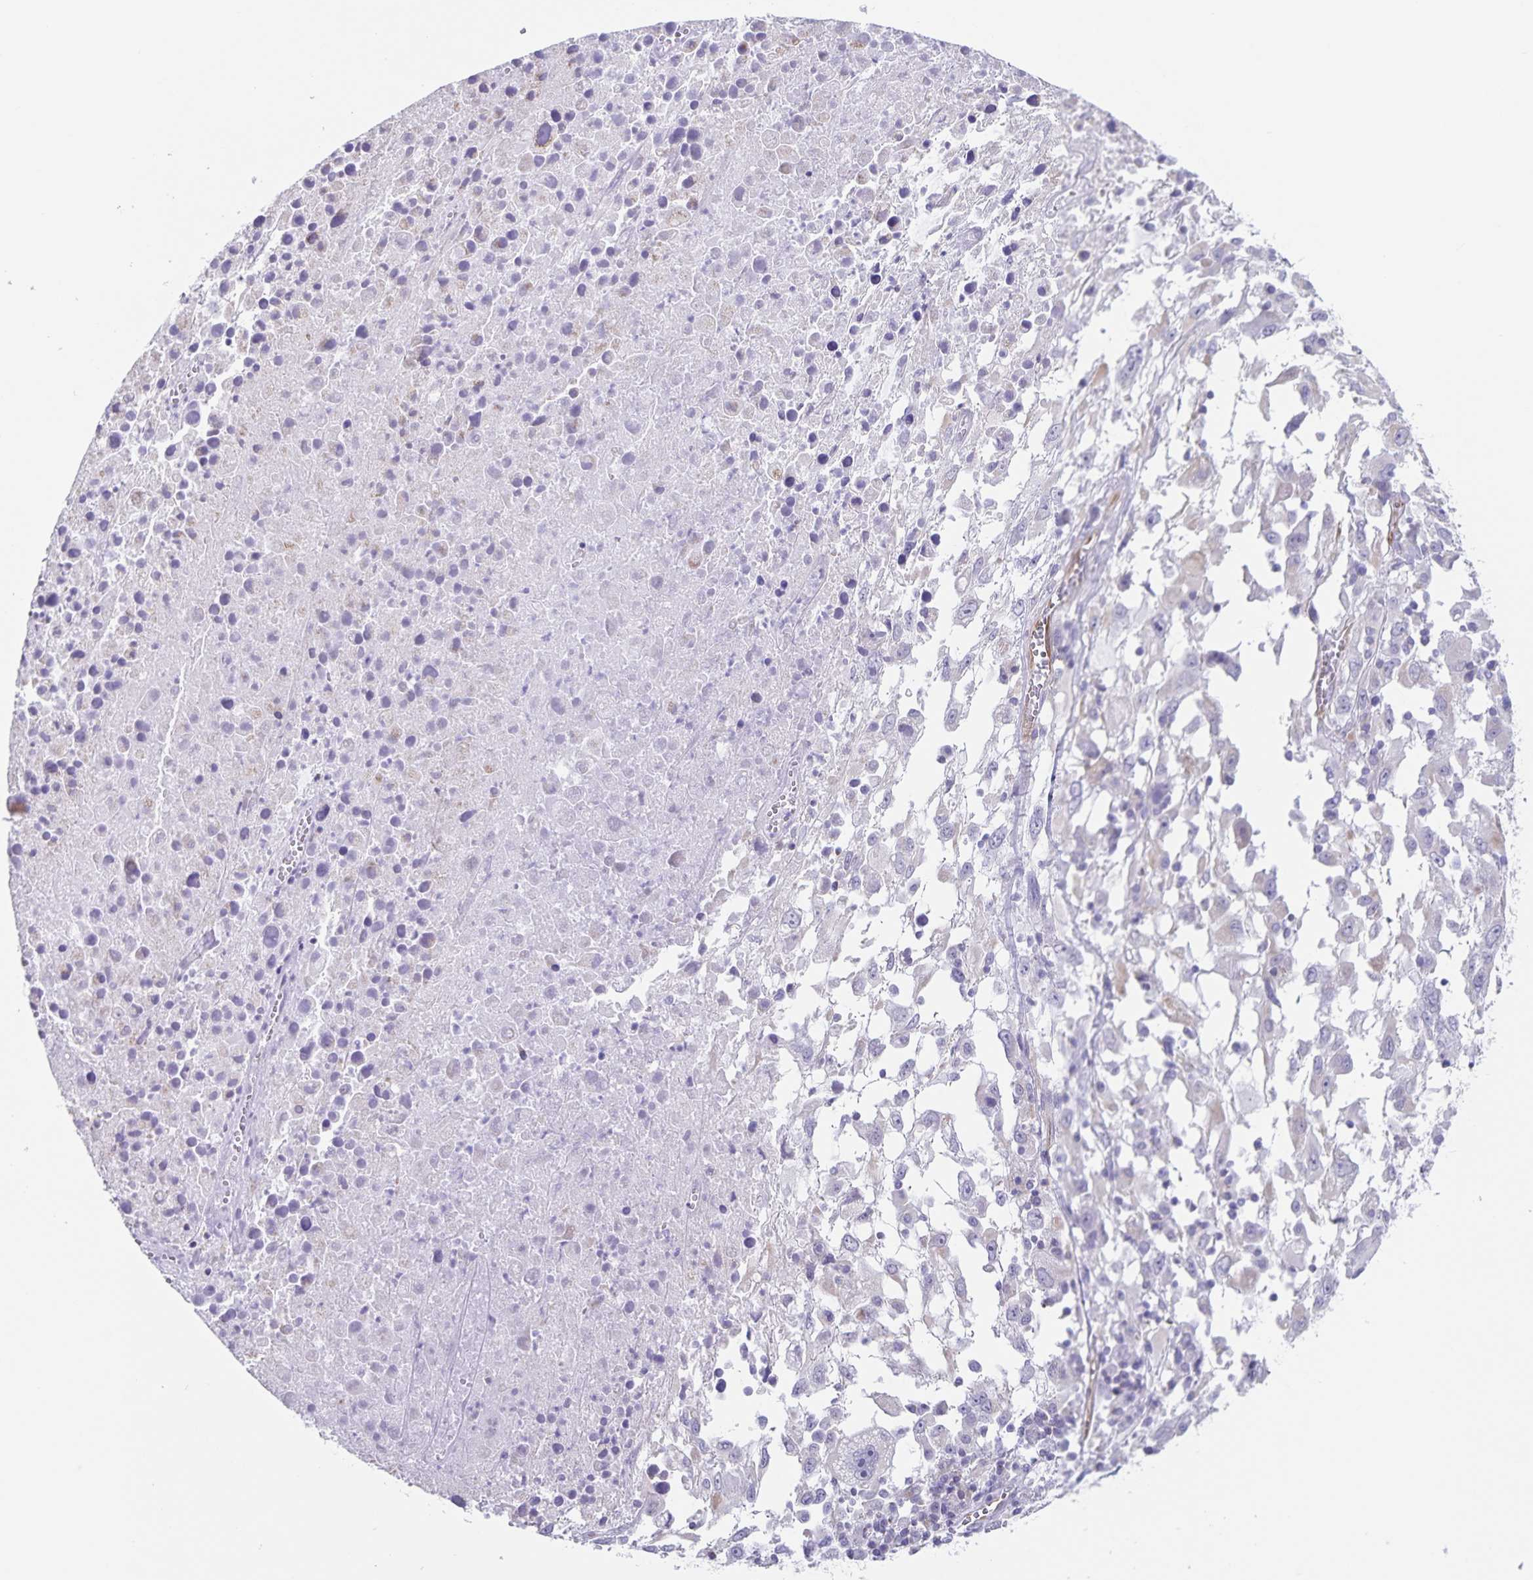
{"staining": {"intensity": "negative", "quantity": "none", "location": "none"}, "tissue": "melanoma", "cell_type": "Tumor cells", "image_type": "cancer", "snomed": [{"axis": "morphology", "description": "Malignant melanoma, Metastatic site"}, {"axis": "topography", "description": "Soft tissue"}], "caption": "High magnification brightfield microscopy of melanoma stained with DAB (3,3'-diaminobenzidine) (brown) and counterstained with hematoxylin (blue): tumor cells show no significant expression. Nuclei are stained in blue.", "gene": "SYNM", "patient": {"sex": "male", "age": 50}}